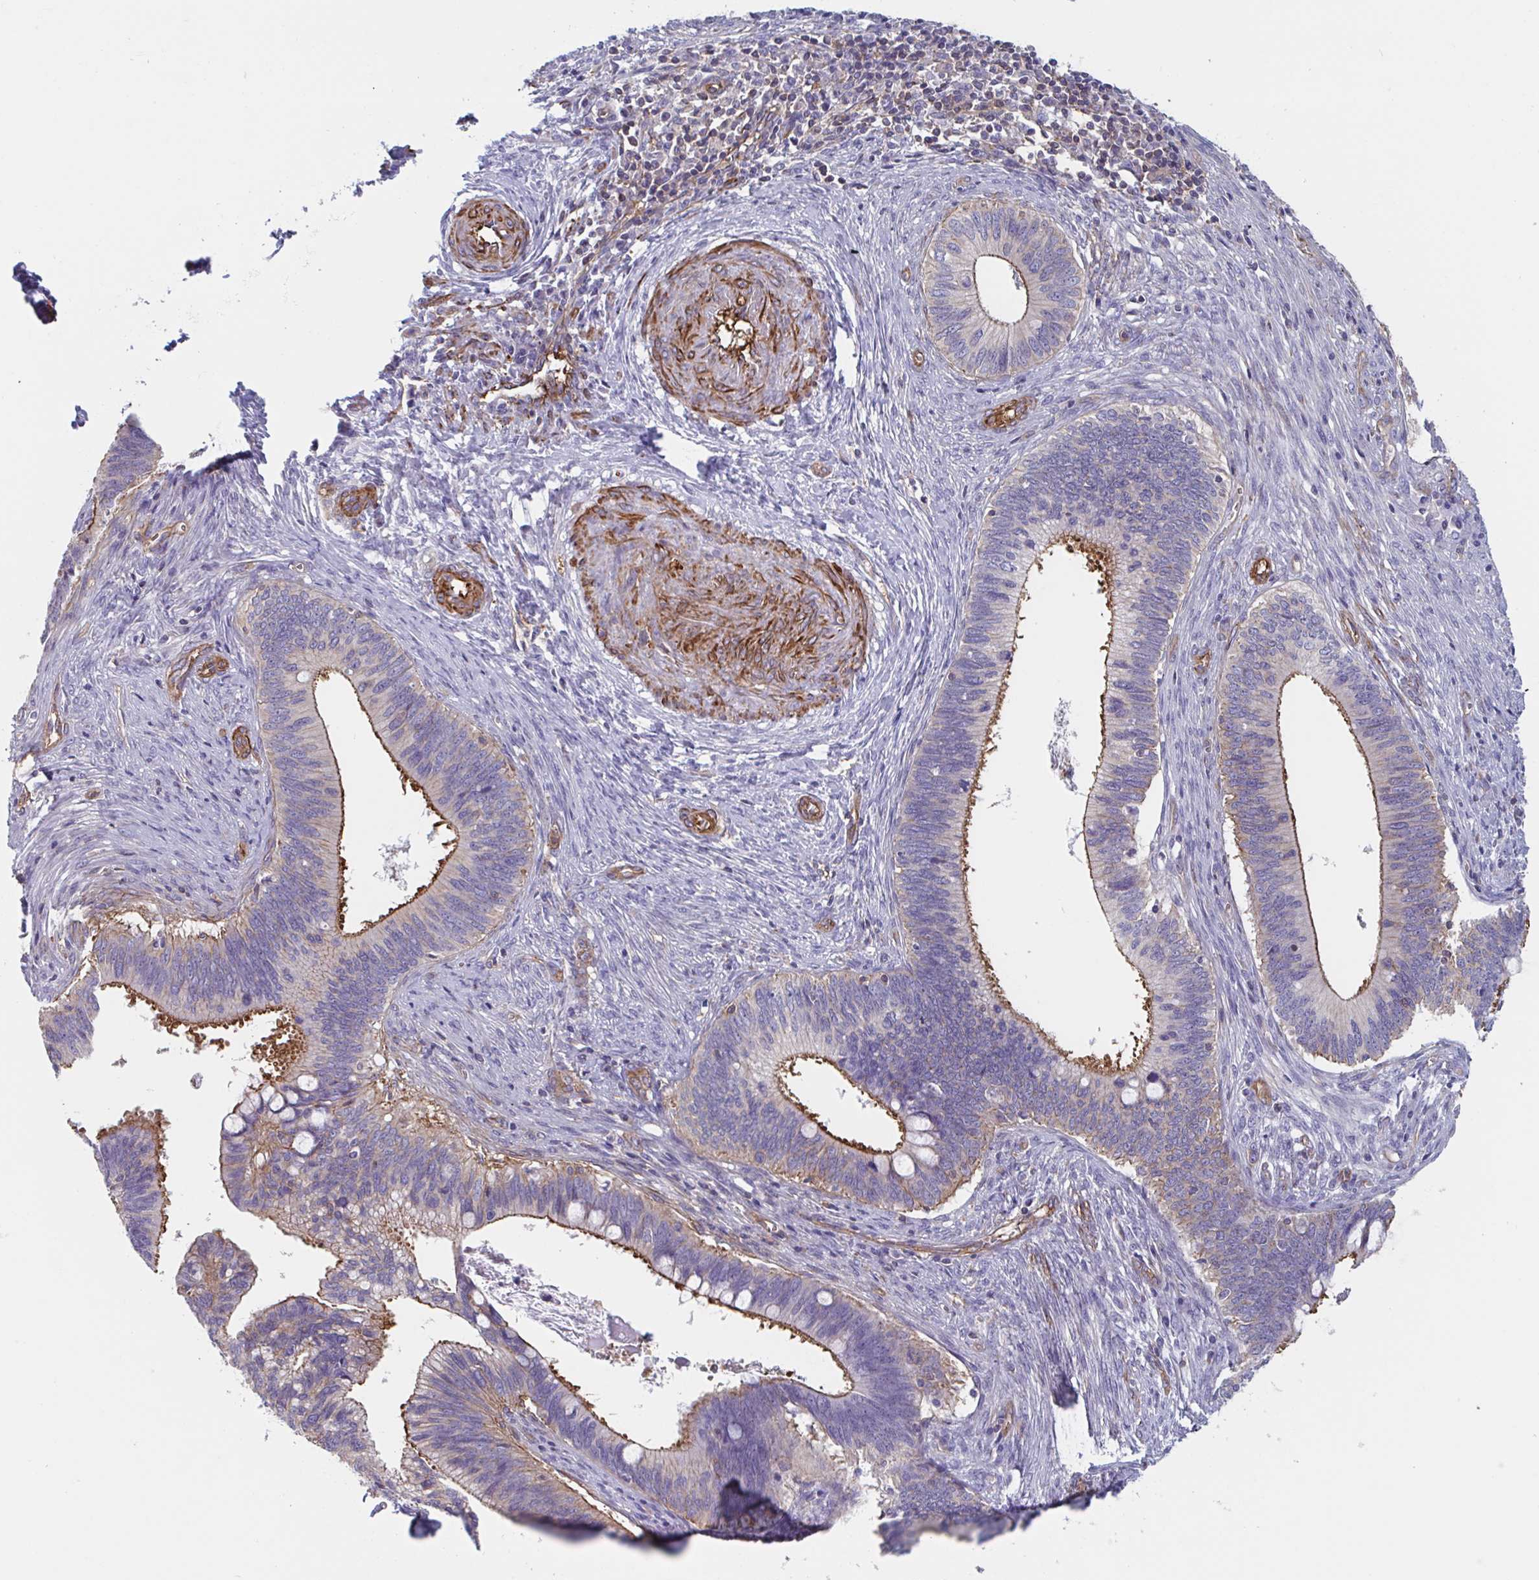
{"staining": {"intensity": "strong", "quantity": "<25%", "location": "cytoplasmic/membranous"}, "tissue": "cervical cancer", "cell_type": "Tumor cells", "image_type": "cancer", "snomed": [{"axis": "morphology", "description": "Adenocarcinoma, NOS"}, {"axis": "topography", "description": "Cervix"}], "caption": "DAB (3,3'-diaminobenzidine) immunohistochemical staining of human adenocarcinoma (cervical) displays strong cytoplasmic/membranous protein expression in about <25% of tumor cells.", "gene": "SHISA7", "patient": {"sex": "female", "age": 42}}